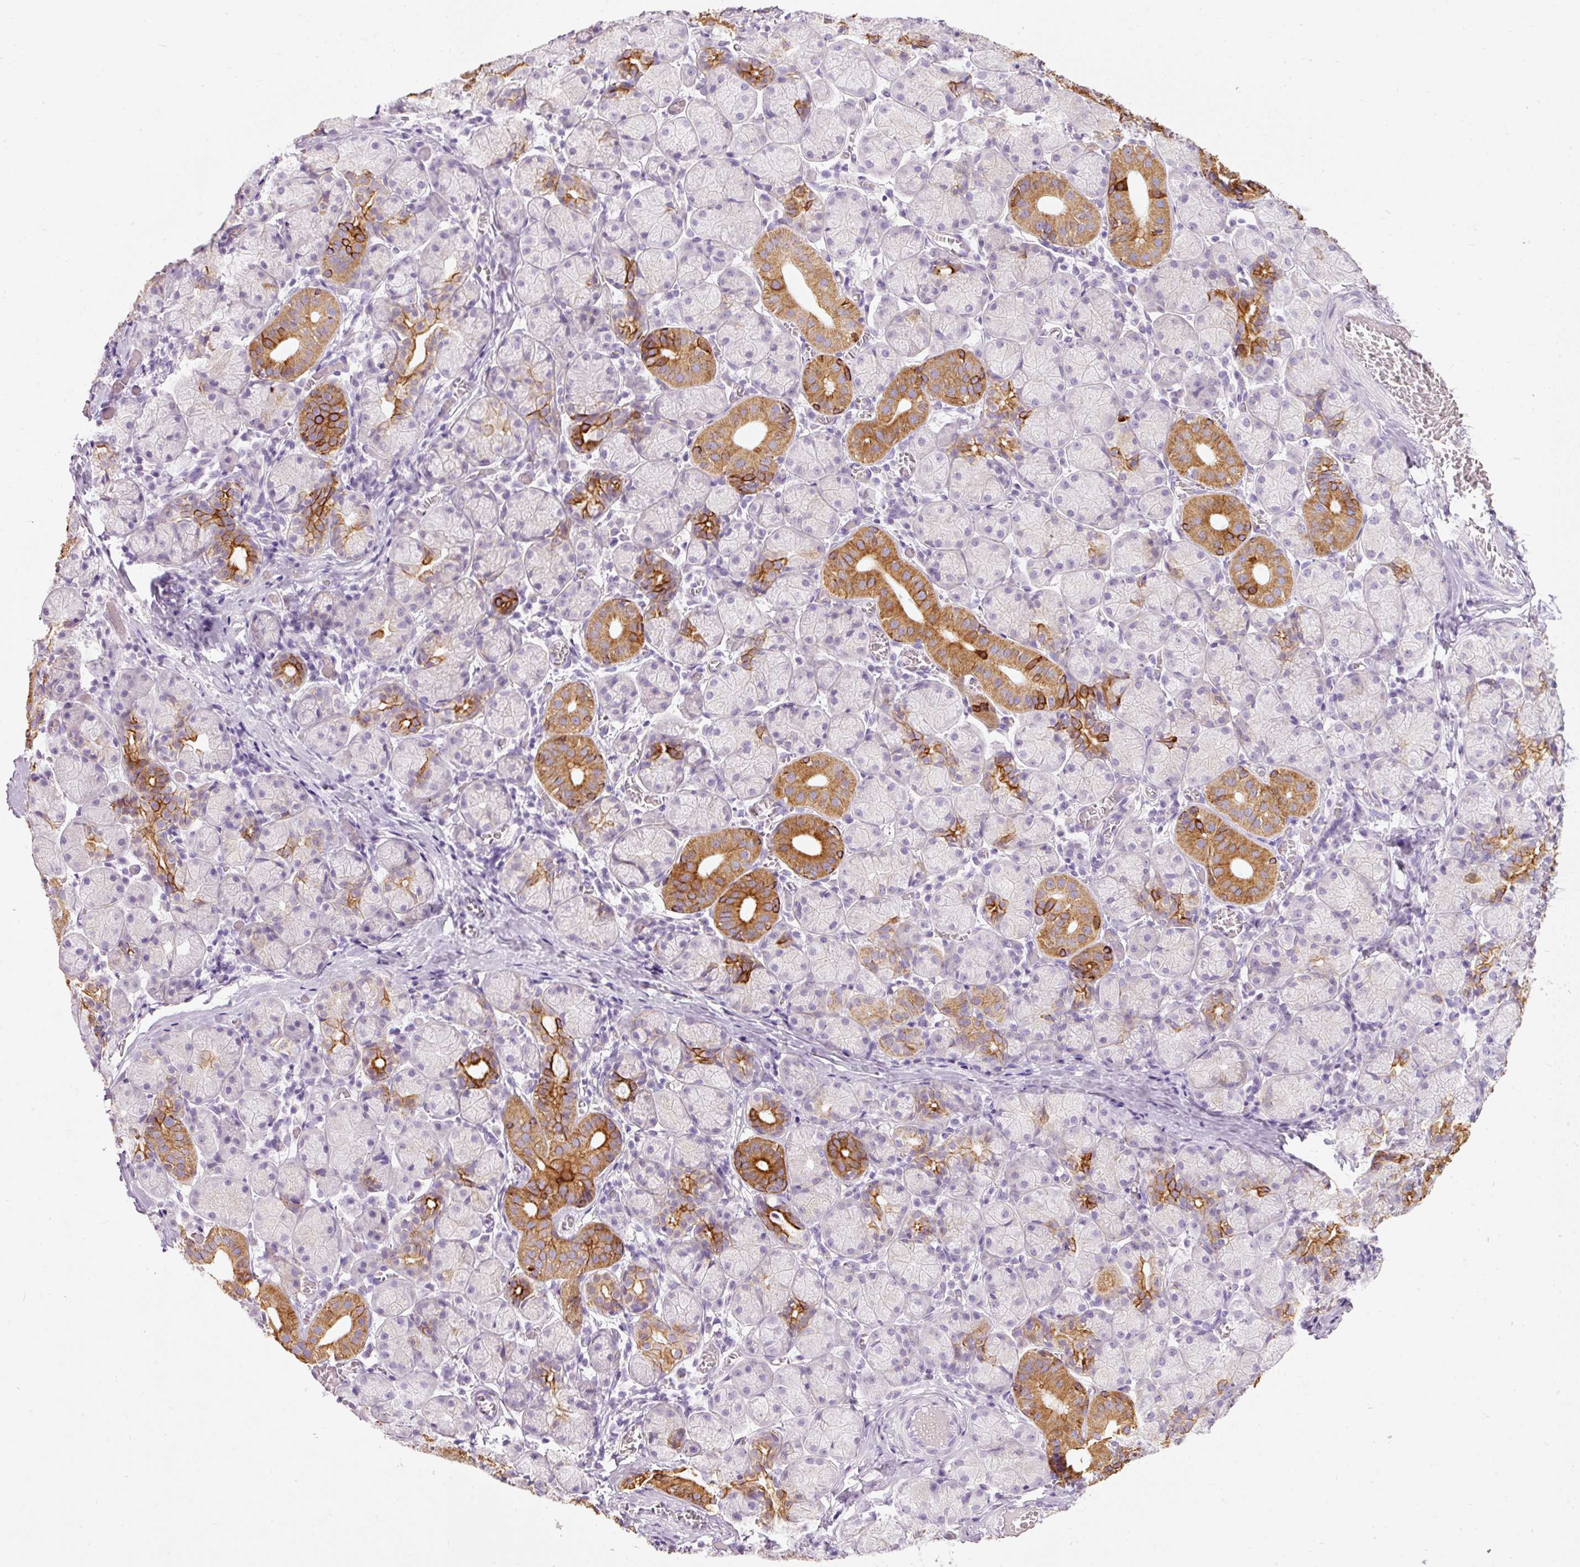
{"staining": {"intensity": "strong", "quantity": "<25%", "location": "cytoplasmic/membranous"}, "tissue": "salivary gland", "cell_type": "Glandular cells", "image_type": "normal", "snomed": [{"axis": "morphology", "description": "Normal tissue, NOS"}, {"axis": "topography", "description": "Salivary gland"}], "caption": "Immunohistochemical staining of normal salivary gland displays <25% levels of strong cytoplasmic/membranous protein expression in about <25% of glandular cells. (Stains: DAB (3,3'-diaminobenzidine) in brown, nuclei in blue, Microscopy: brightfield microscopy at high magnification).", "gene": "CARD16", "patient": {"sex": "female", "age": 24}}